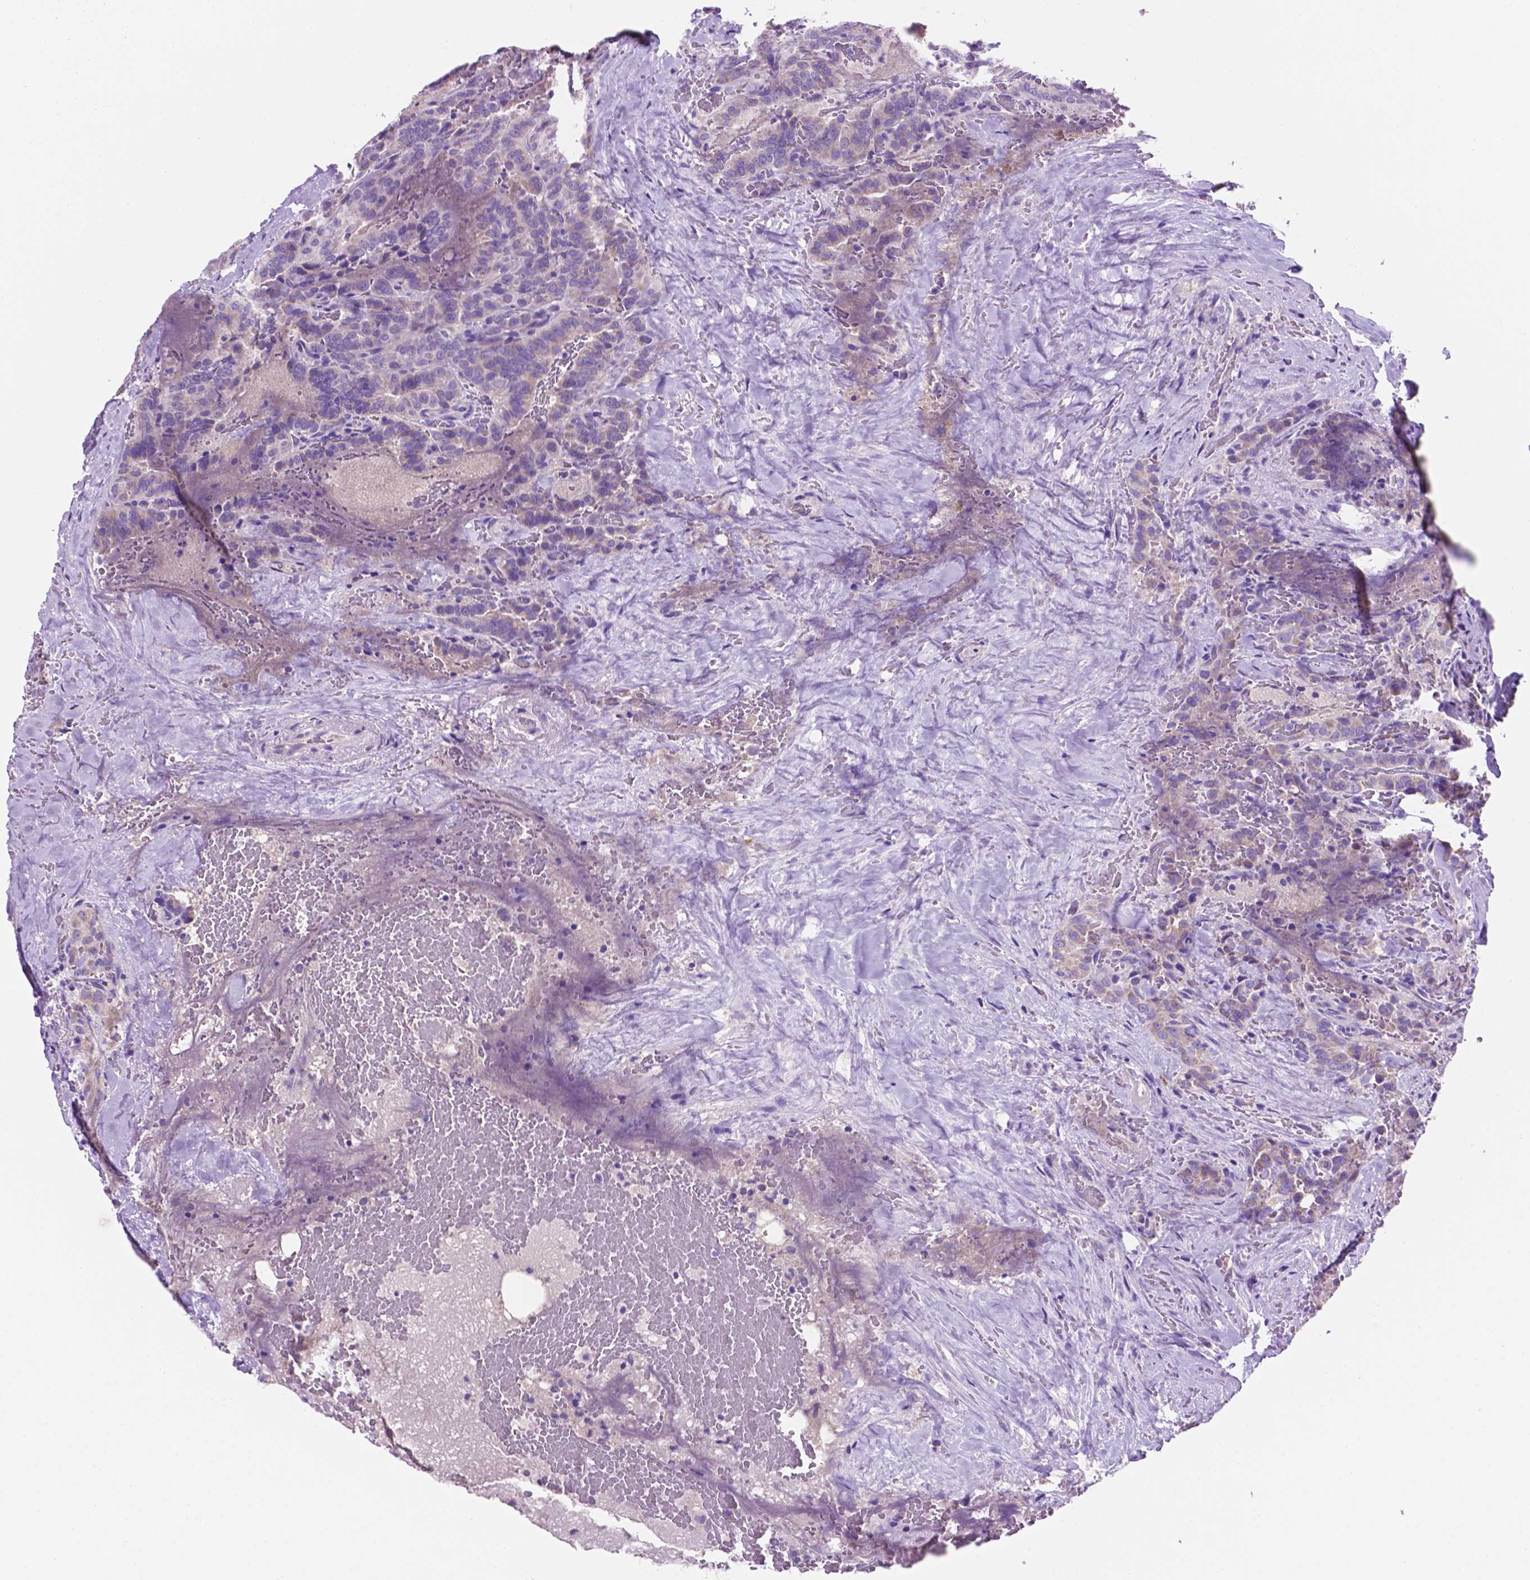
{"staining": {"intensity": "weak", "quantity": "<25%", "location": "cytoplasmic/membranous"}, "tissue": "thyroid cancer", "cell_type": "Tumor cells", "image_type": "cancer", "snomed": [{"axis": "morphology", "description": "Papillary adenocarcinoma, NOS"}, {"axis": "topography", "description": "Thyroid gland"}], "caption": "A micrograph of thyroid papillary adenocarcinoma stained for a protein displays no brown staining in tumor cells. (DAB (3,3'-diaminobenzidine) IHC with hematoxylin counter stain).", "gene": "CEACAM7", "patient": {"sex": "male", "age": 61}}